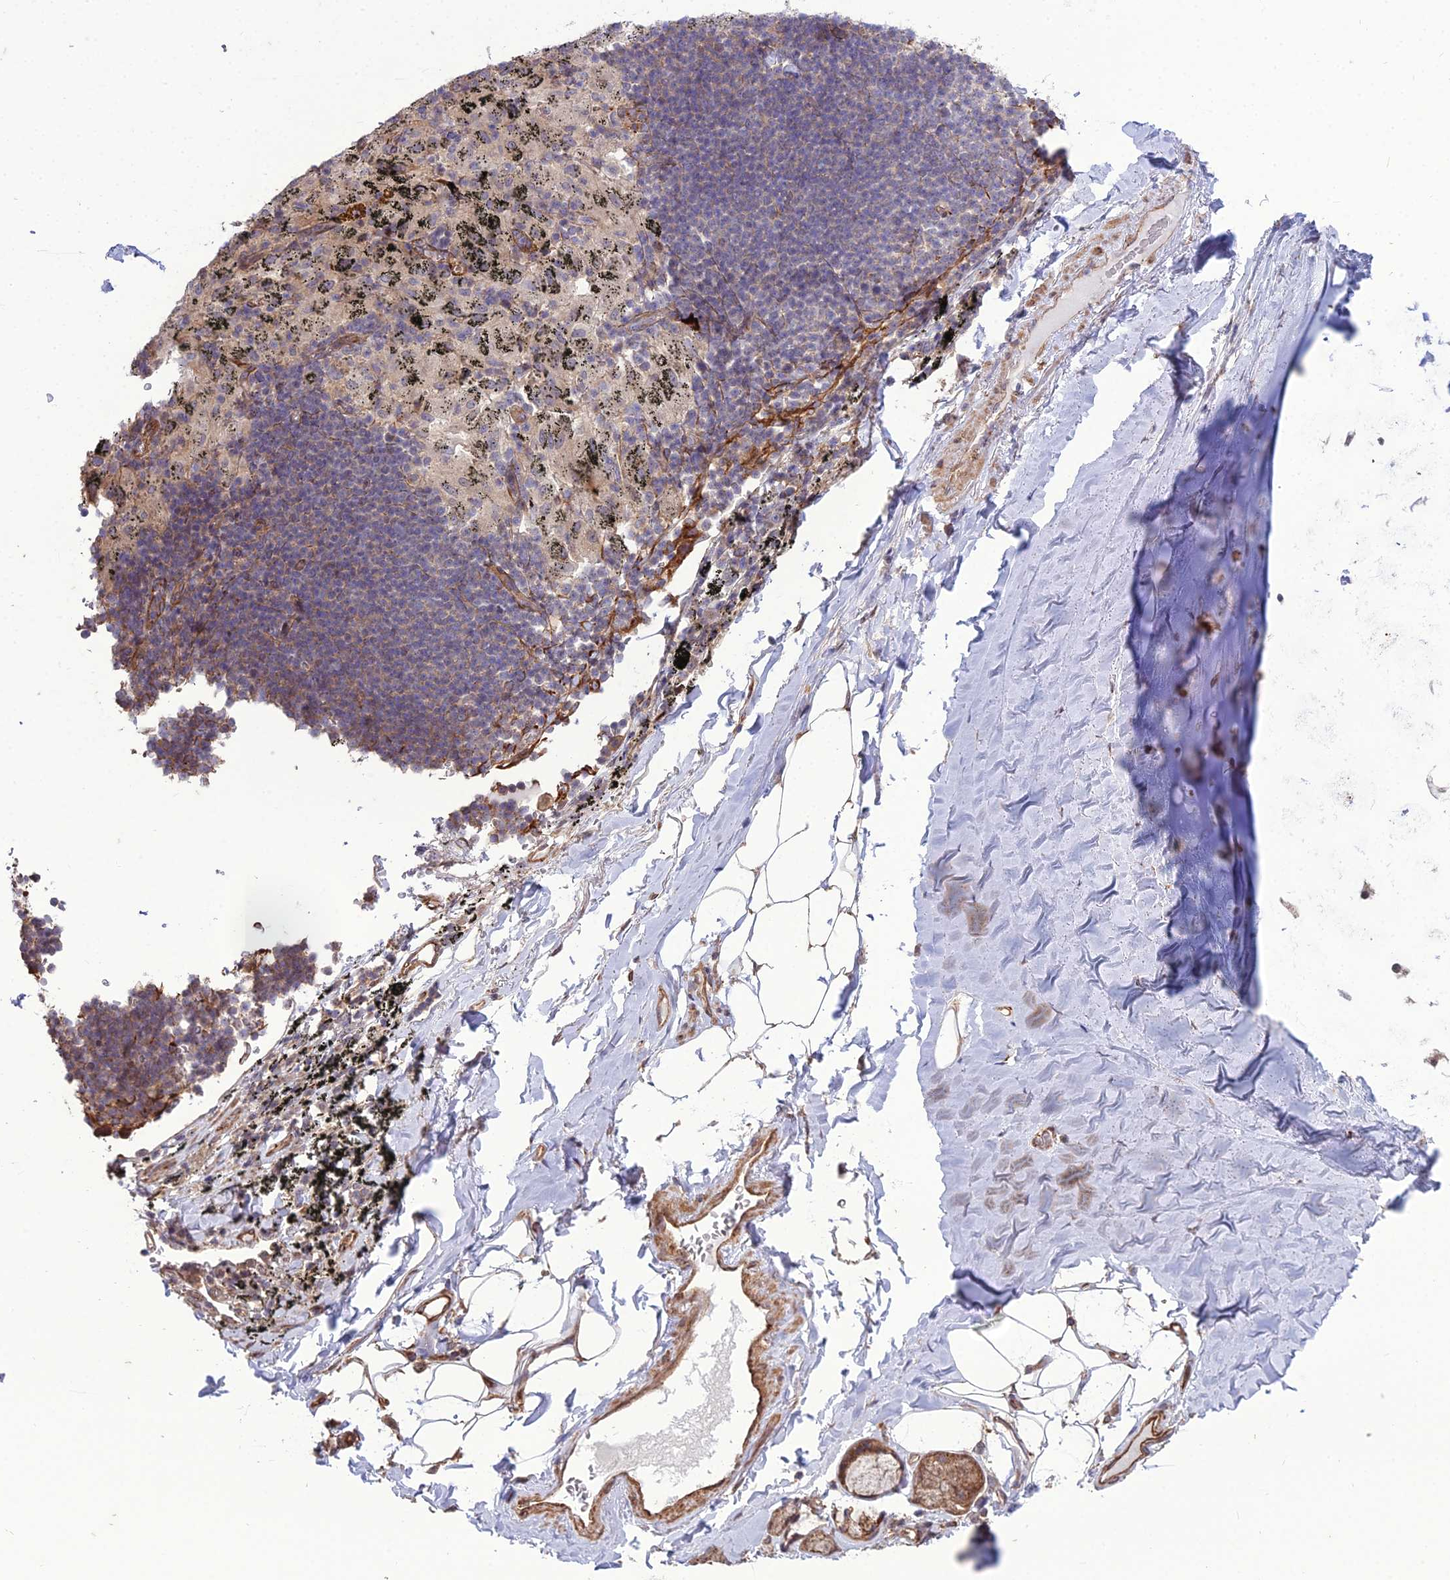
{"staining": {"intensity": "negative", "quantity": "none", "location": "none"}, "tissue": "adipose tissue", "cell_type": "Adipocytes", "image_type": "normal", "snomed": [{"axis": "morphology", "description": "Normal tissue, NOS"}, {"axis": "topography", "description": "Lymph node"}, {"axis": "topography", "description": "Bronchus"}], "caption": "Immunohistochemistry micrograph of unremarkable adipose tissue: human adipose tissue stained with DAB demonstrates no significant protein staining in adipocytes.", "gene": "TSPYL2", "patient": {"sex": "male", "age": 63}}